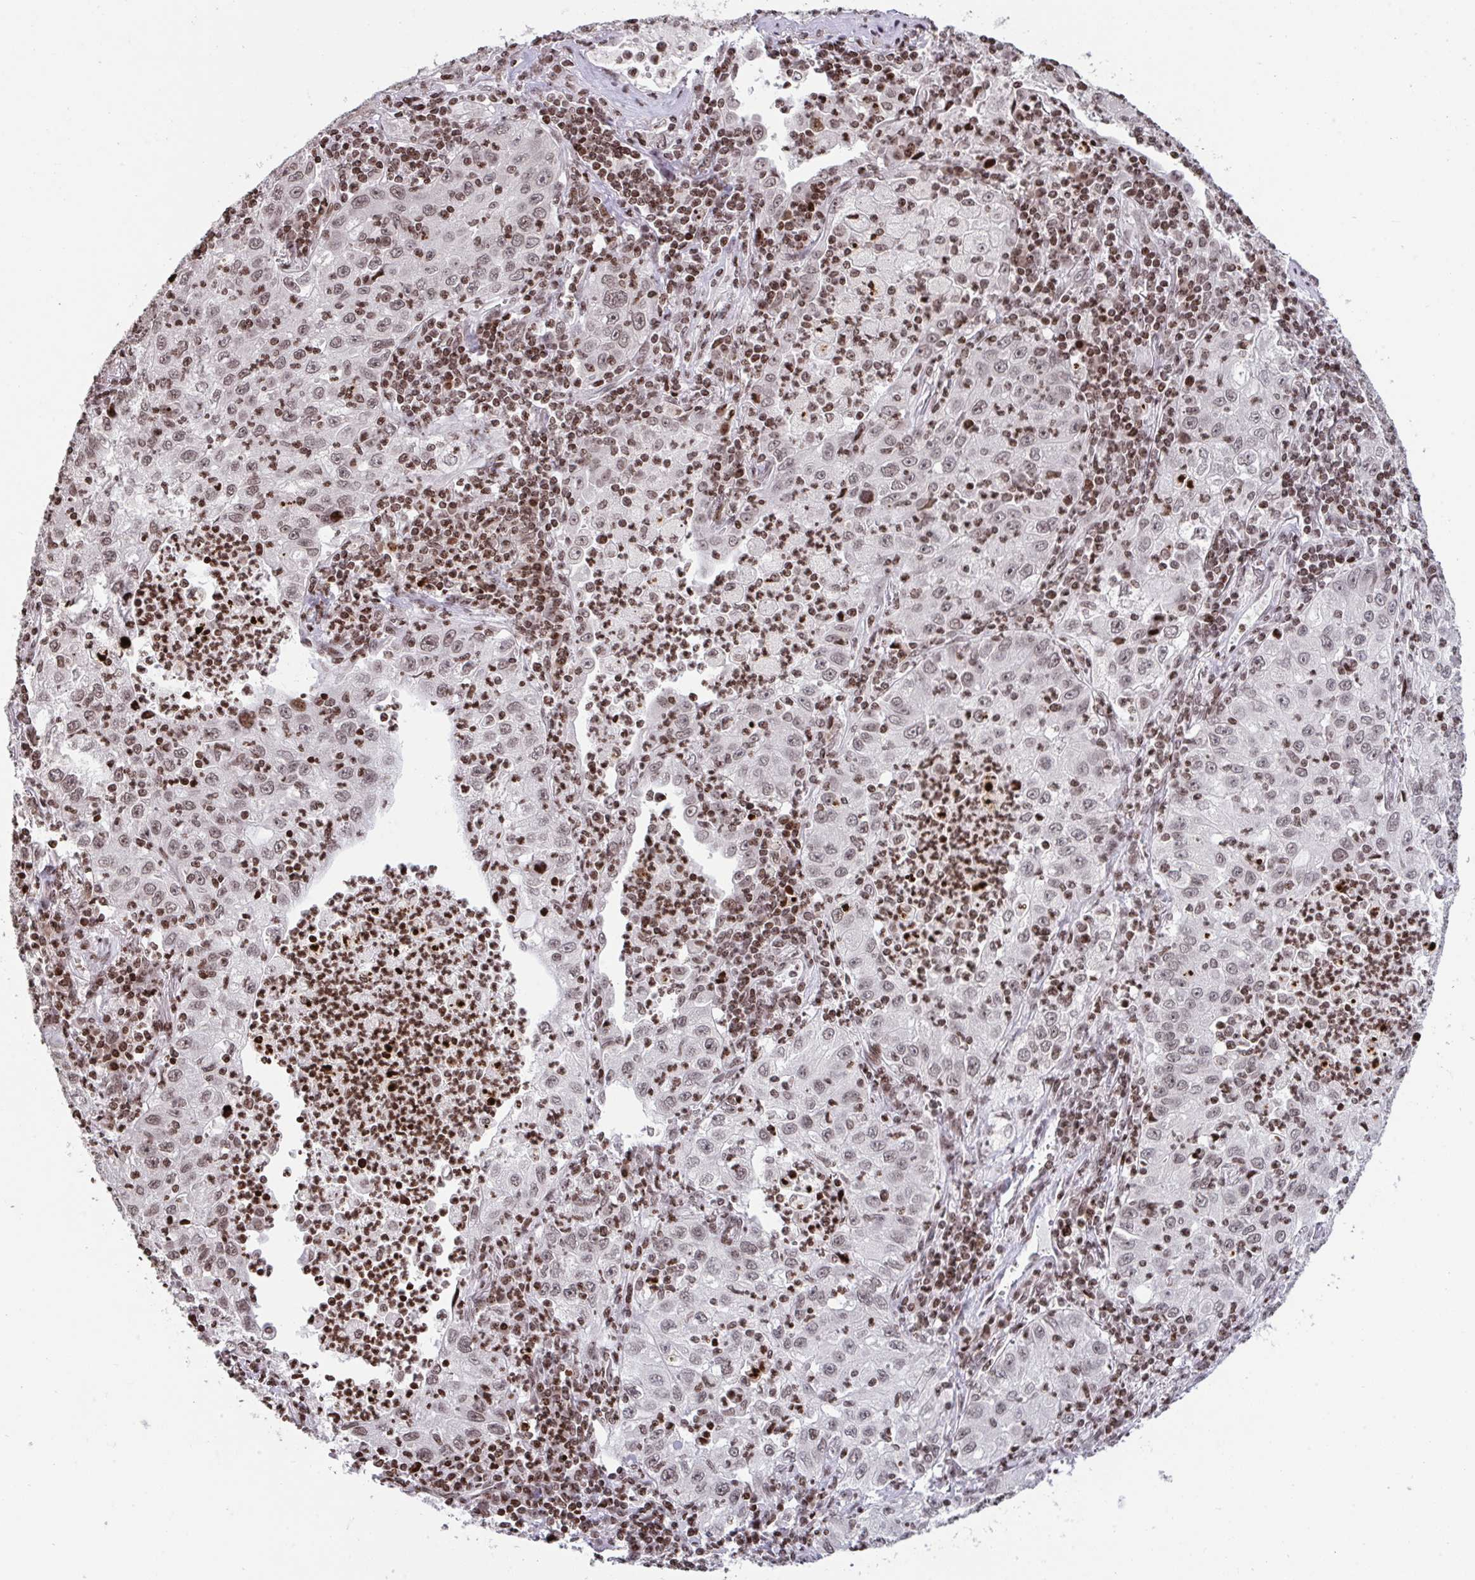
{"staining": {"intensity": "moderate", "quantity": "25%-75%", "location": "nuclear"}, "tissue": "lung cancer", "cell_type": "Tumor cells", "image_type": "cancer", "snomed": [{"axis": "morphology", "description": "Squamous cell carcinoma, NOS"}, {"axis": "topography", "description": "Lung"}], "caption": "High-power microscopy captured an immunohistochemistry image of lung squamous cell carcinoma, revealing moderate nuclear expression in approximately 25%-75% of tumor cells.", "gene": "NIP7", "patient": {"sex": "male", "age": 71}}